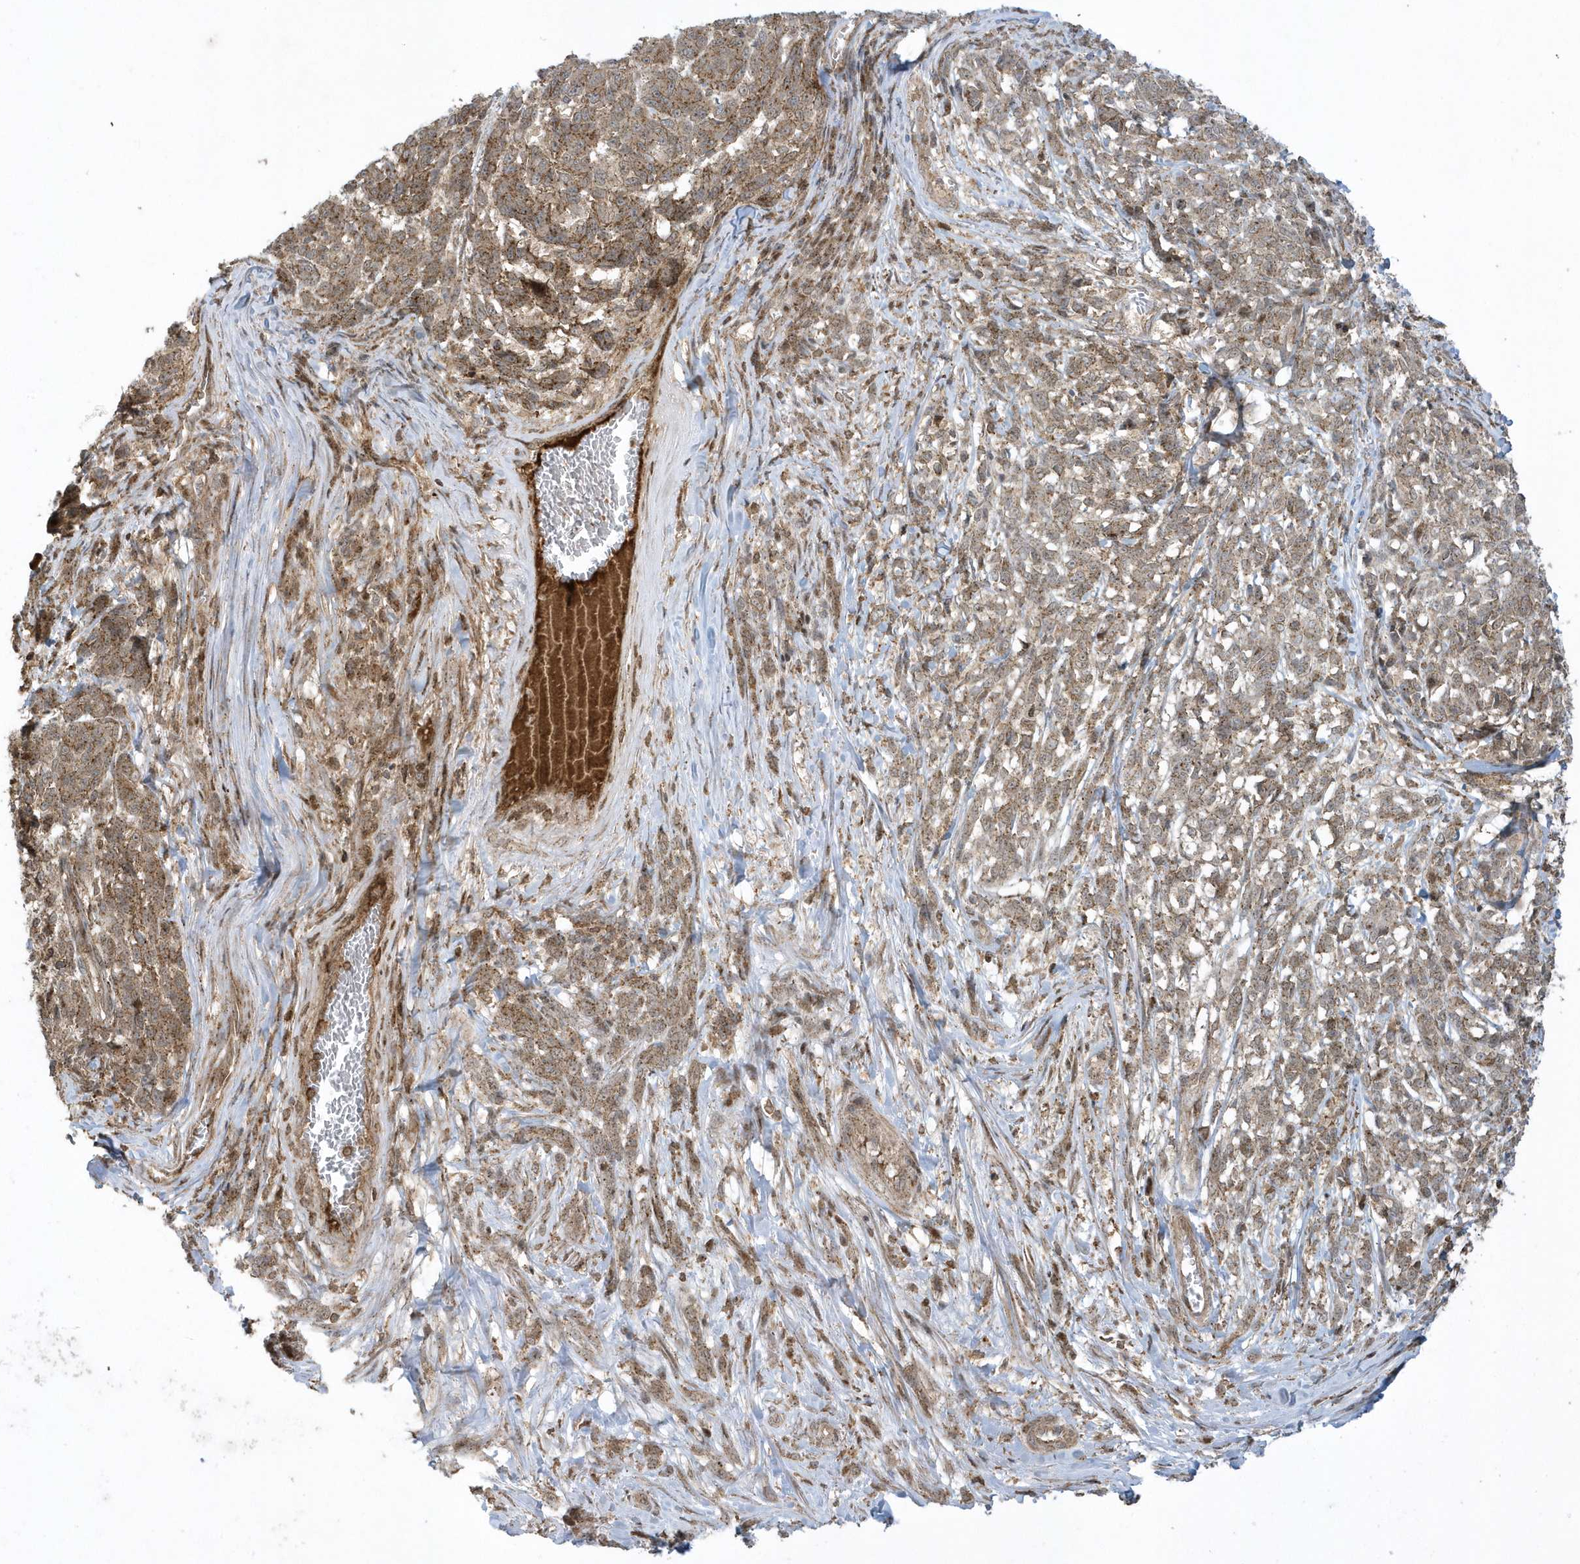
{"staining": {"intensity": "moderate", "quantity": ">75%", "location": "cytoplasmic/membranous"}, "tissue": "melanoma", "cell_type": "Tumor cells", "image_type": "cancer", "snomed": [{"axis": "morphology", "description": "Malignant melanoma, NOS"}, {"axis": "topography", "description": "Skin"}], "caption": "Malignant melanoma was stained to show a protein in brown. There is medium levels of moderate cytoplasmic/membranous positivity in approximately >75% of tumor cells.", "gene": "STAMBP", "patient": {"sex": "male", "age": 49}}